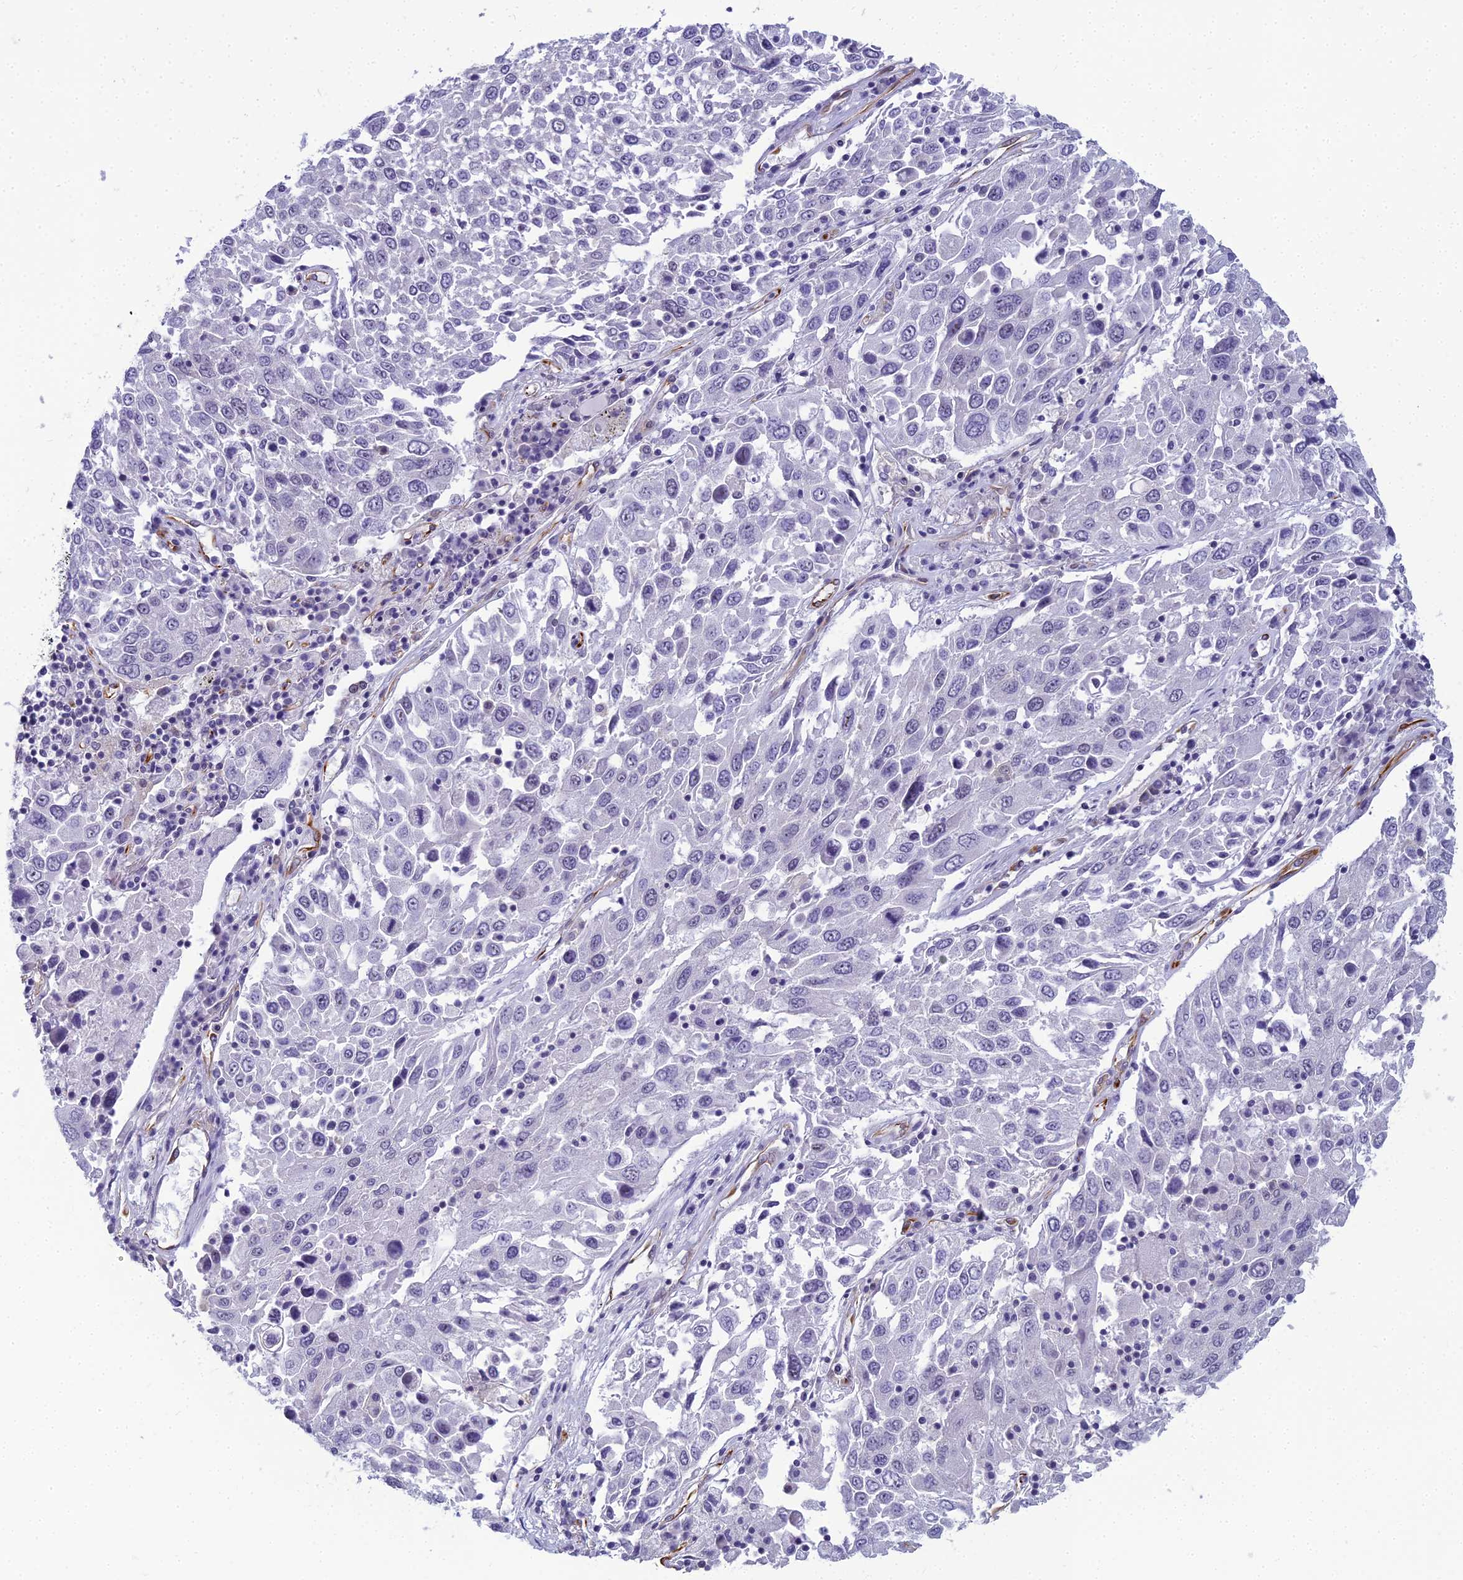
{"staining": {"intensity": "negative", "quantity": "none", "location": "none"}, "tissue": "lung cancer", "cell_type": "Tumor cells", "image_type": "cancer", "snomed": [{"axis": "morphology", "description": "Squamous cell carcinoma, NOS"}, {"axis": "topography", "description": "Lung"}], "caption": "Immunohistochemistry photomicrograph of human lung squamous cell carcinoma stained for a protein (brown), which shows no positivity in tumor cells.", "gene": "RGL3", "patient": {"sex": "male", "age": 65}}